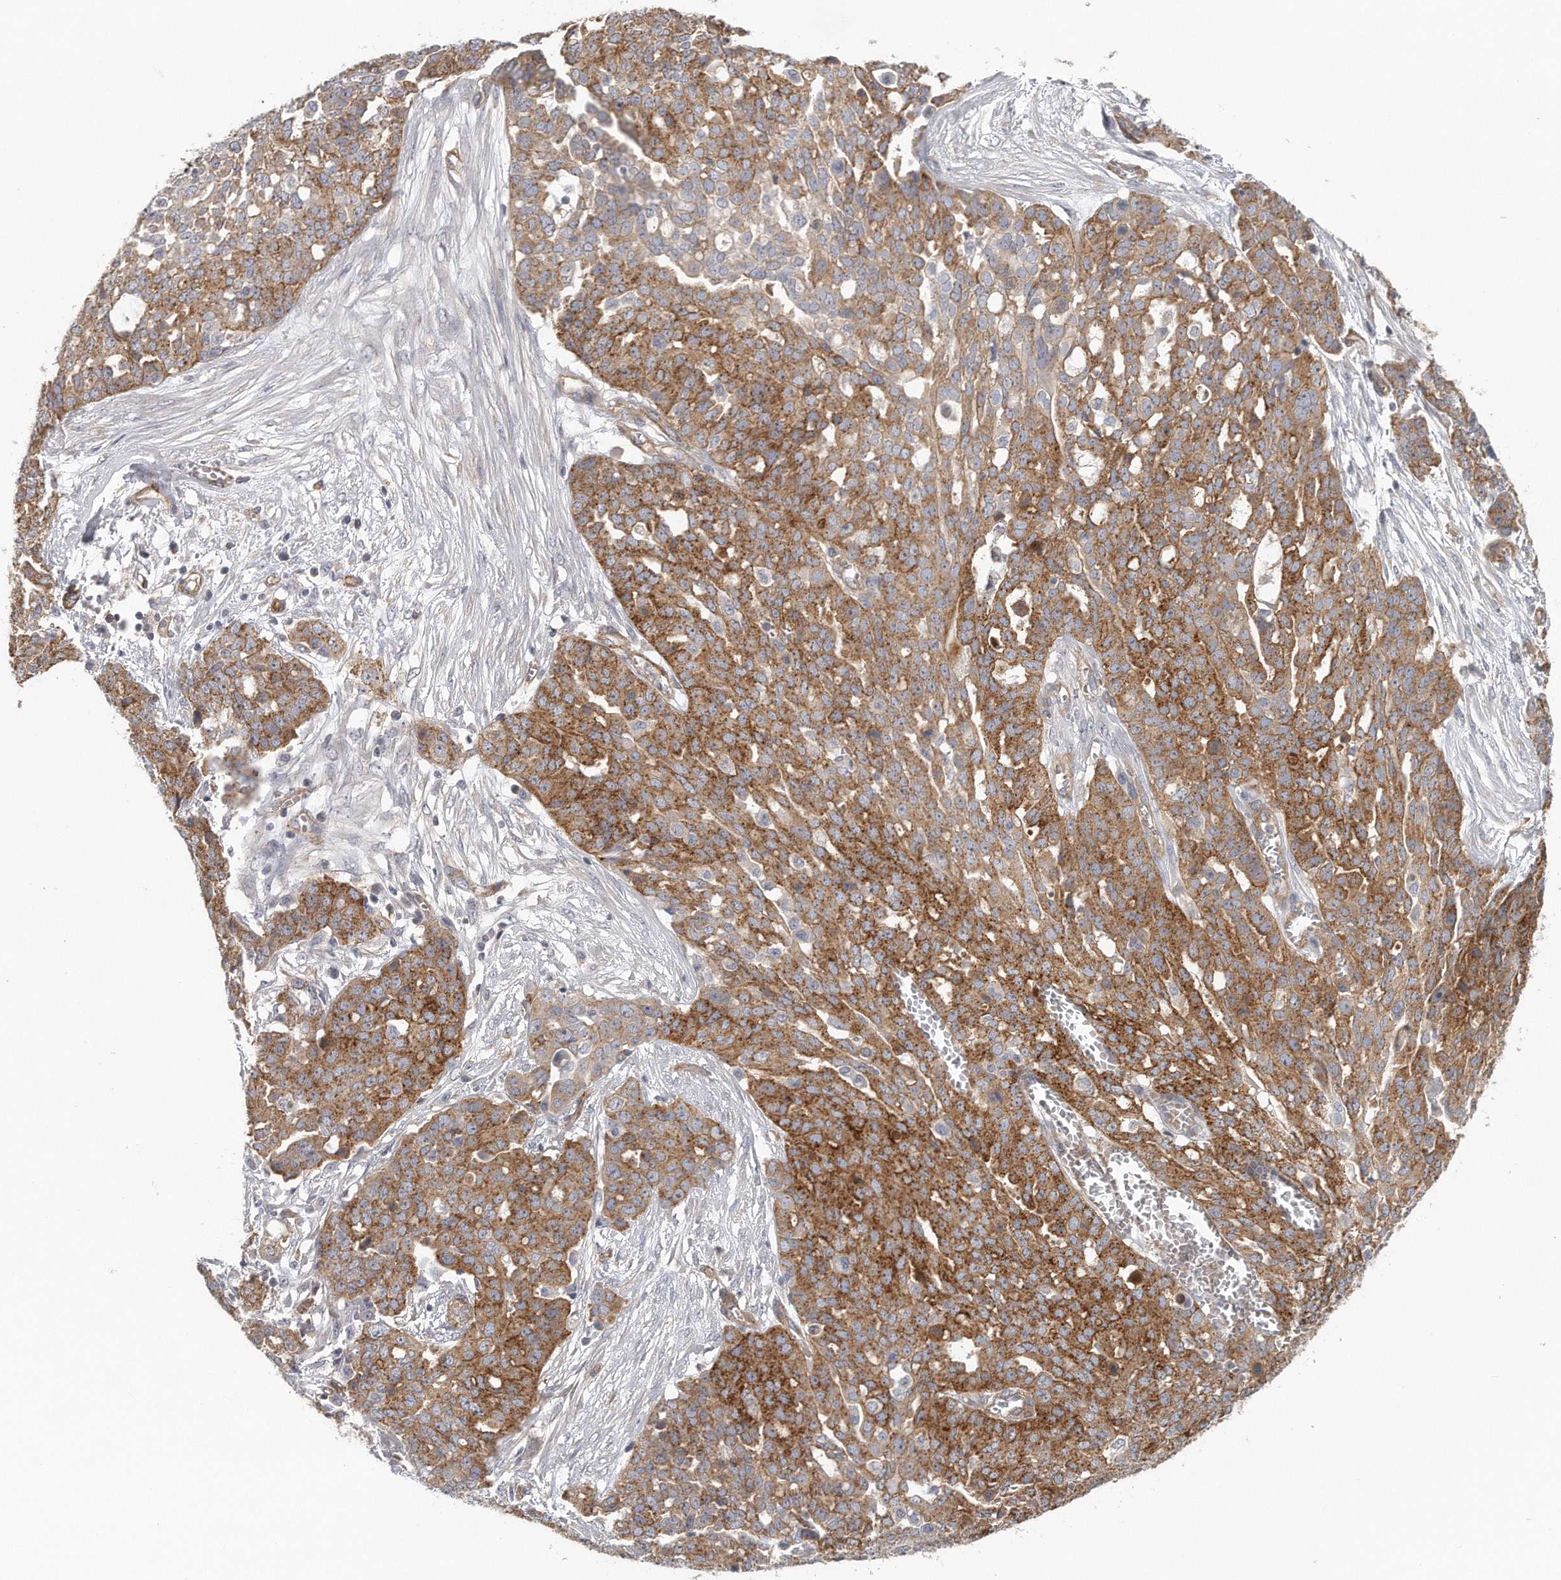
{"staining": {"intensity": "strong", "quantity": ">75%", "location": "cytoplasmic/membranous"}, "tissue": "ovarian cancer", "cell_type": "Tumor cells", "image_type": "cancer", "snomed": [{"axis": "morphology", "description": "Cystadenocarcinoma, serous, NOS"}, {"axis": "topography", "description": "Soft tissue"}, {"axis": "topography", "description": "Ovary"}], "caption": "Serous cystadenocarcinoma (ovarian) stained for a protein (brown) reveals strong cytoplasmic/membranous positive expression in approximately >75% of tumor cells.", "gene": "MTERF4", "patient": {"sex": "female", "age": 57}}